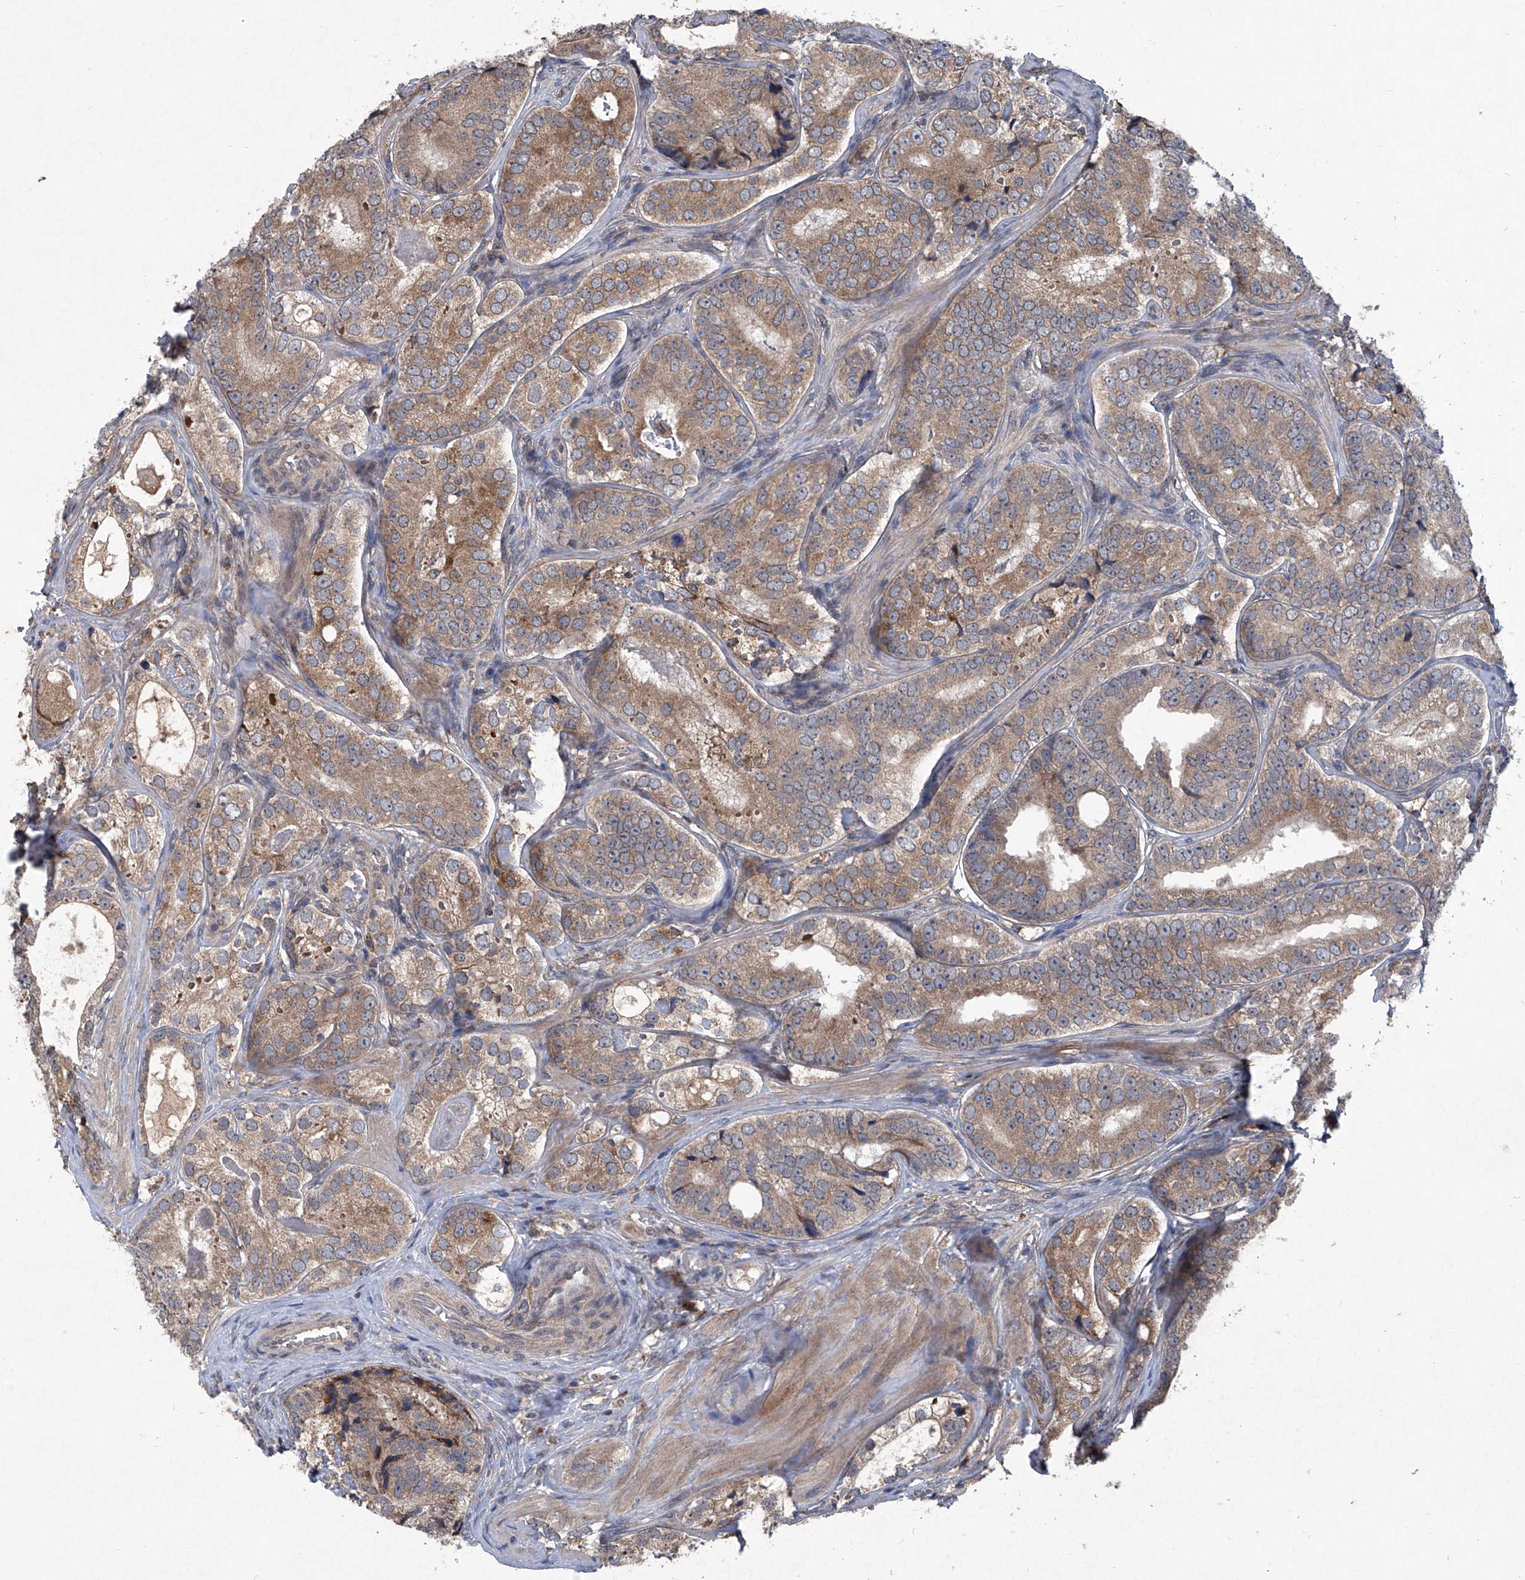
{"staining": {"intensity": "moderate", "quantity": ">75%", "location": "cytoplasmic/membranous"}, "tissue": "prostate cancer", "cell_type": "Tumor cells", "image_type": "cancer", "snomed": [{"axis": "morphology", "description": "Adenocarcinoma, High grade"}, {"axis": "topography", "description": "Prostate"}], "caption": "A histopathology image showing moderate cytoplasmic/membranous positivity in approximately >75% of tumor cells in prostate cancer, as visualized by brown immunohistochemical staining.", "gene": "SUMF2", "patient": {"sex": "male", "age": 56}}